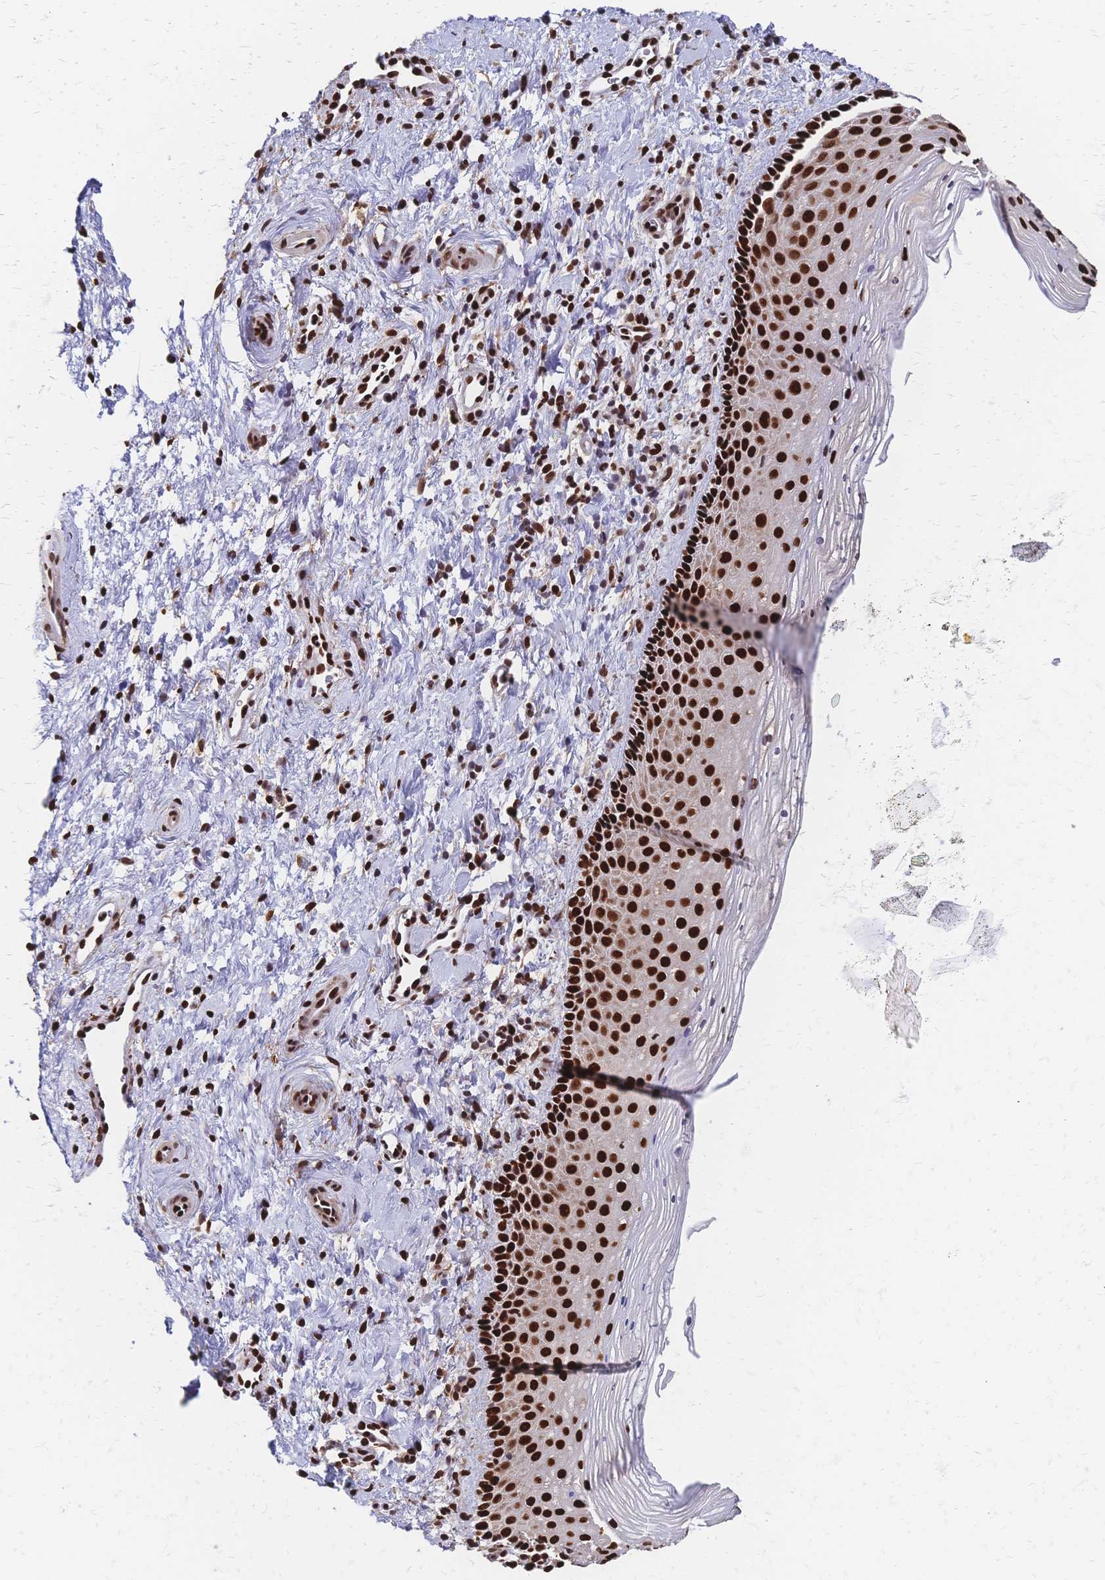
{"staining": {"intensity": "strong", "quantity": ">75%", "location": "nuclear"}, "tissue": "vagina", "cell_type": "Squamous epithelial cells", "image_type": "normal", "snomed": [{"axis": "morphology", "description": "Normal tissue, NOS"}, {"axis": "topography", "description": "Vagina"}], "caption": "Strong nuclear expression is present in about >75% of squamous epithelial cells in normal vagina.", "gene": "HDGF", "patient": {"sex": "female", "age": 51}}